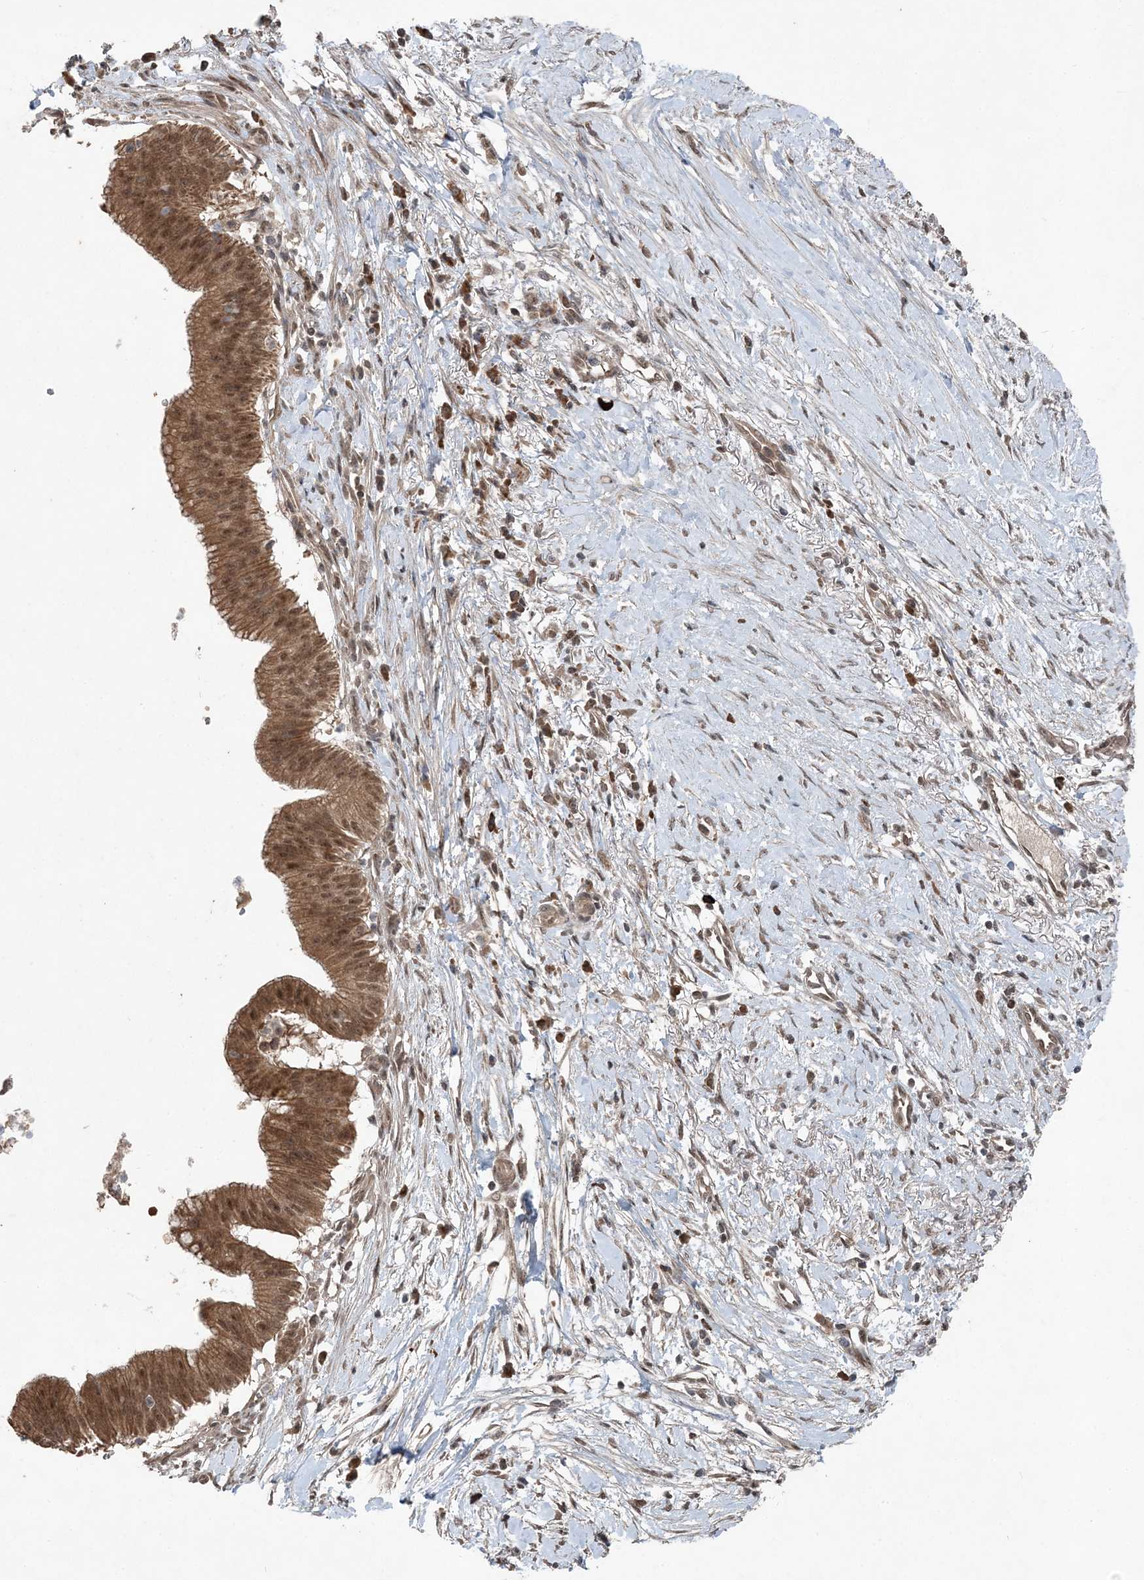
{"staining": {"intensity": "moderate", "quantity": ">75%", "location": "cytoplasmic/membranous,nuclear"}, "tissue": "pancreatic cancer", "cell_type": "Tumor cells", "image_type": "cancer", "snomed": [{"axis": "morphology", "description": "Adenocarcinoma, NOS"}, {"axis": "topography", "description": "Pancreas"}], "caption": "A high-resolution photomicrograph shows IHC staining of pancreatic cancer (adenocarcinoma), which displays moderate cytoplasmic/membranous and nuclear expression in about >75% of tumor cells.", "gene": "QTRT2", "patient": {"sex": "male", "age": 68}}